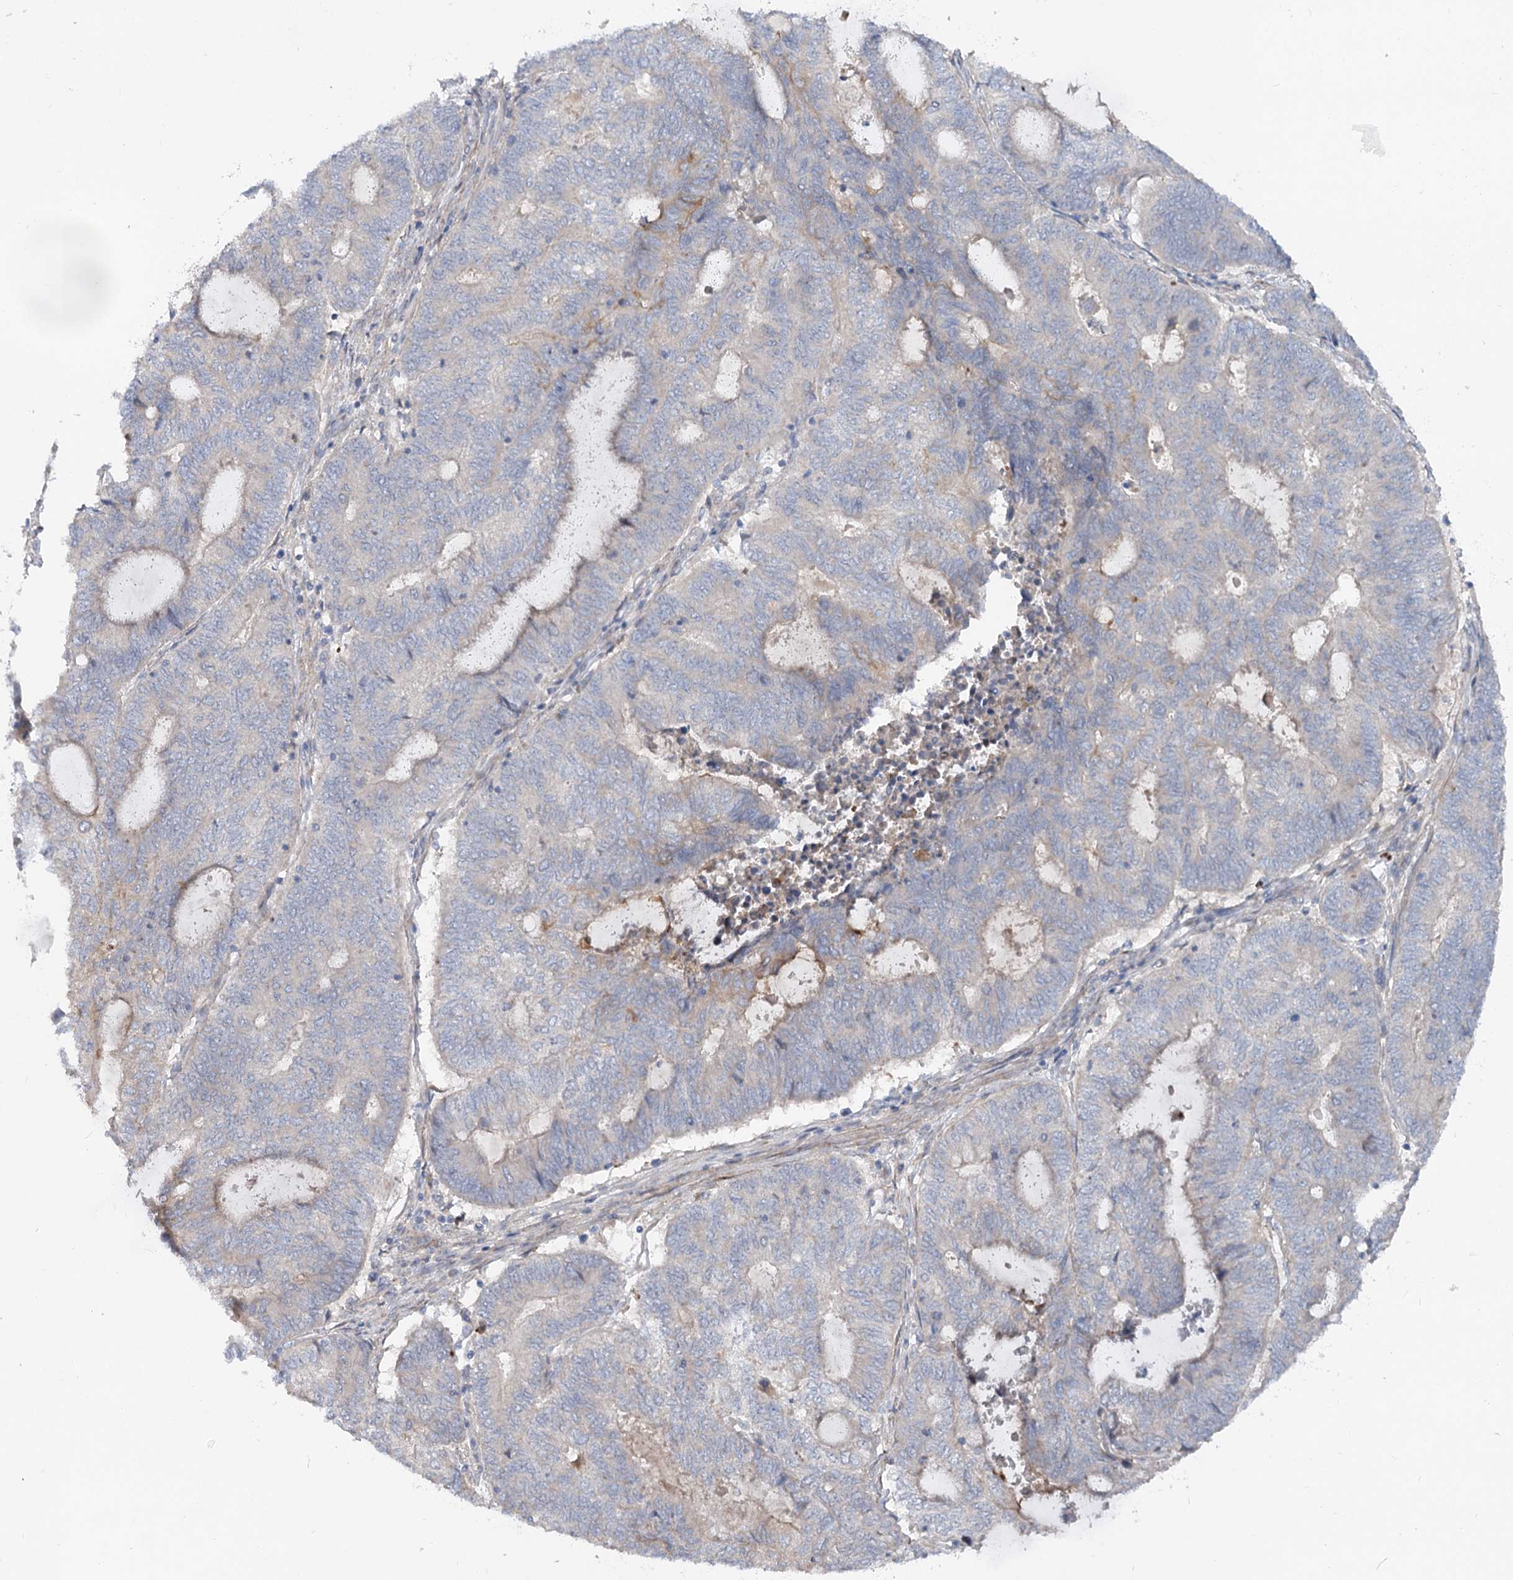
{"staining": {"intensity": "moderate", "quantity": "<25%", "location": "cytoplasmic/membranous"}, "tissue": "endometrial cancer", "cell_type": "Tumor cells", "image_type": "cancer", "snomed": [{"axis": "morphology", "description": "Adenocarcinoma, NOS"}, {"axis": "topography", "description": "Uterus"}, {"axis": "topography", "description": "Endometrium"}], "caption": "Endometrial adenocarcinoma was stained to show a protein in brown. There is low levels of moderate cytoplasmic/membranous staining in approximately <25% of tumor cells.", "gene": "FGF19", "patient": {"sex": "female", "age": 70}}